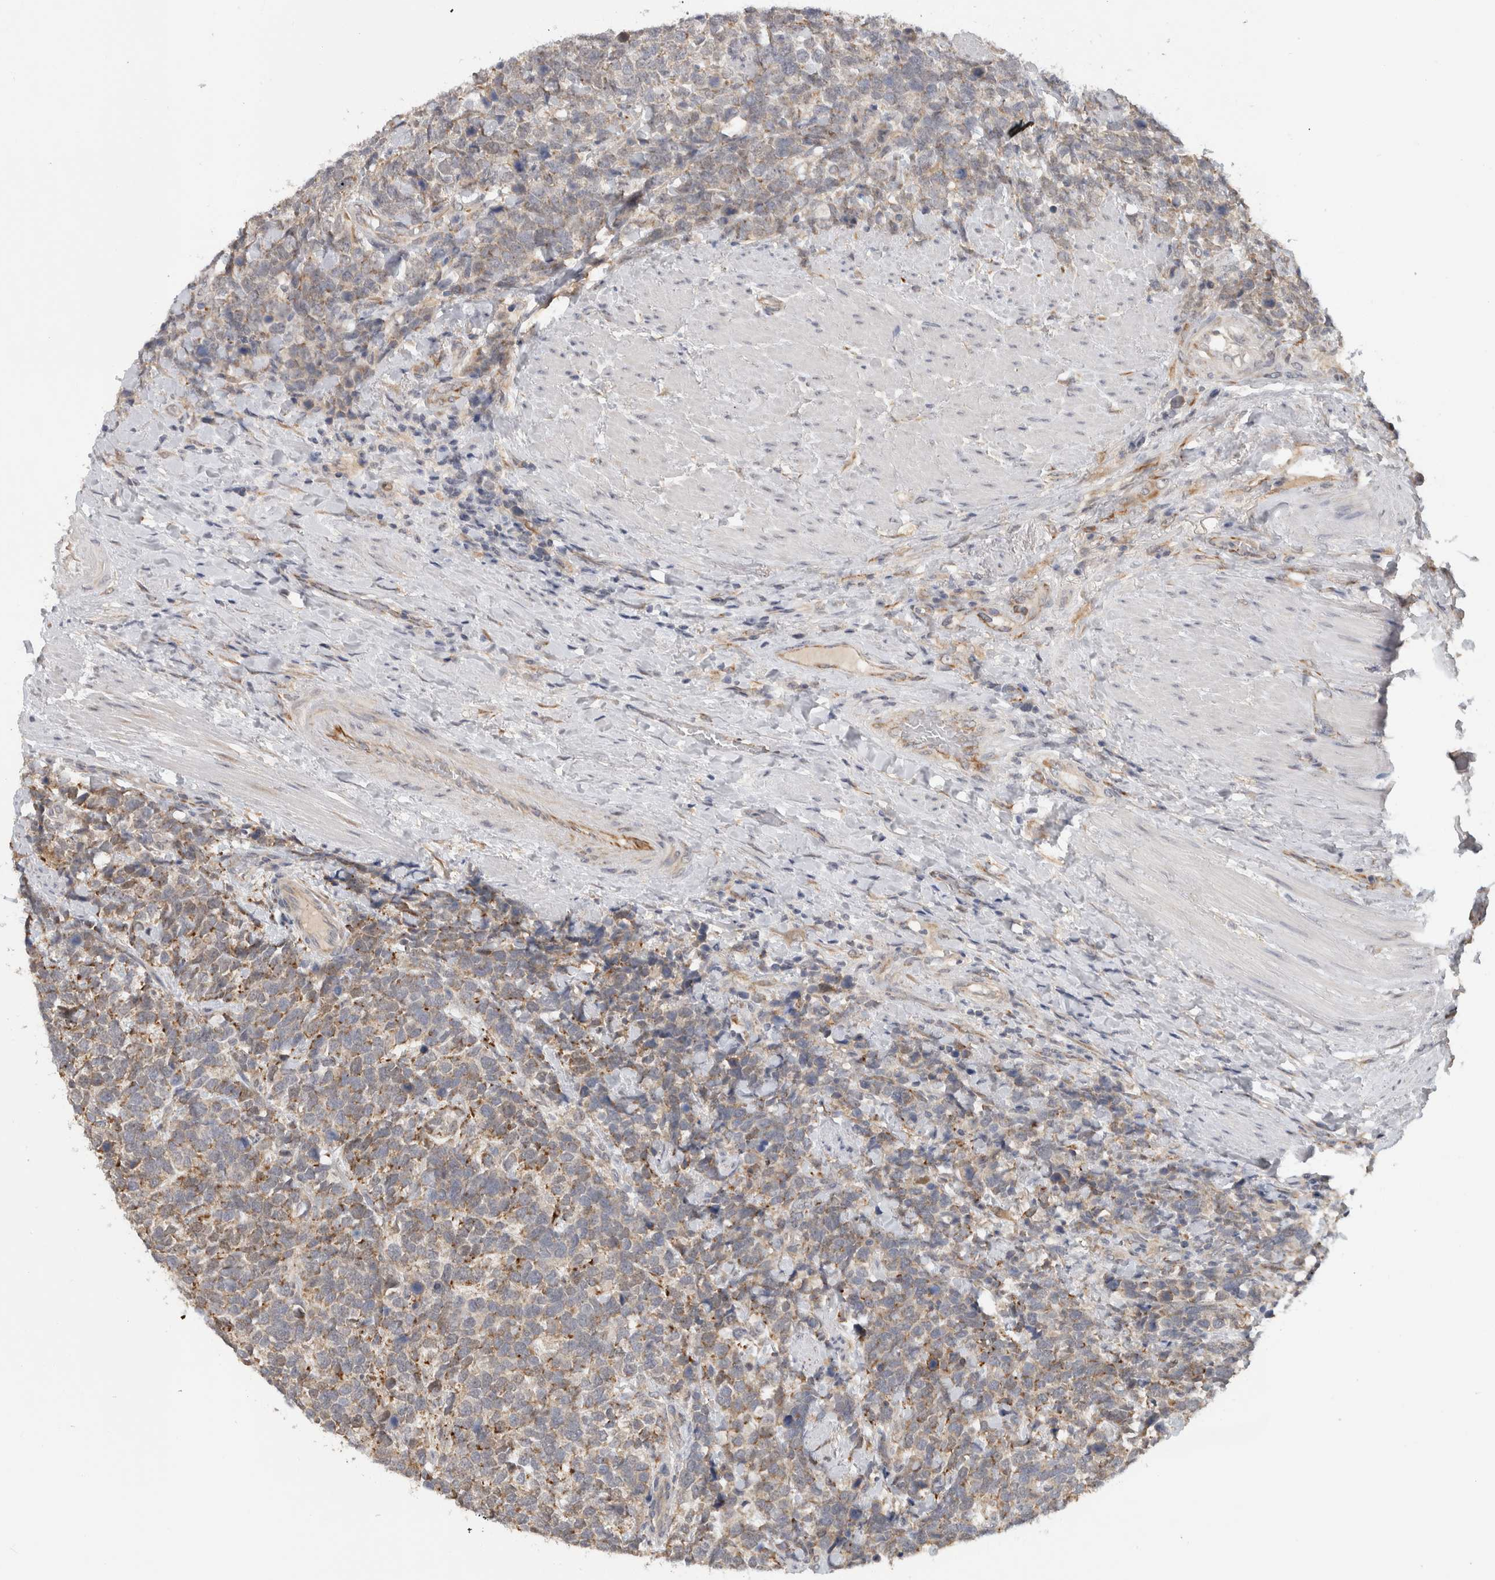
{"staining": {"intensity": "weak", "quantity": "25%-75%", "location": "cytoplasmic/membranous"}, "tissue": "urothelial cancer", "cell_type": "Tumor cells", "image_type": "cancer", "snomed": [{"axis": "morphology", "description": "Urothelial carcinoma, High grade"}, {"axis": "topography", "description": "Urinary bladder"}], "caption": "Urothelial cancer tissue reveals weak cytoplasmic/membranous positivity in approximately 25%-75% of tumor cells, visualized by immunohistochemistry.", "gene": "DYRK2", "patient": {"sex": "female", "age": 82}}